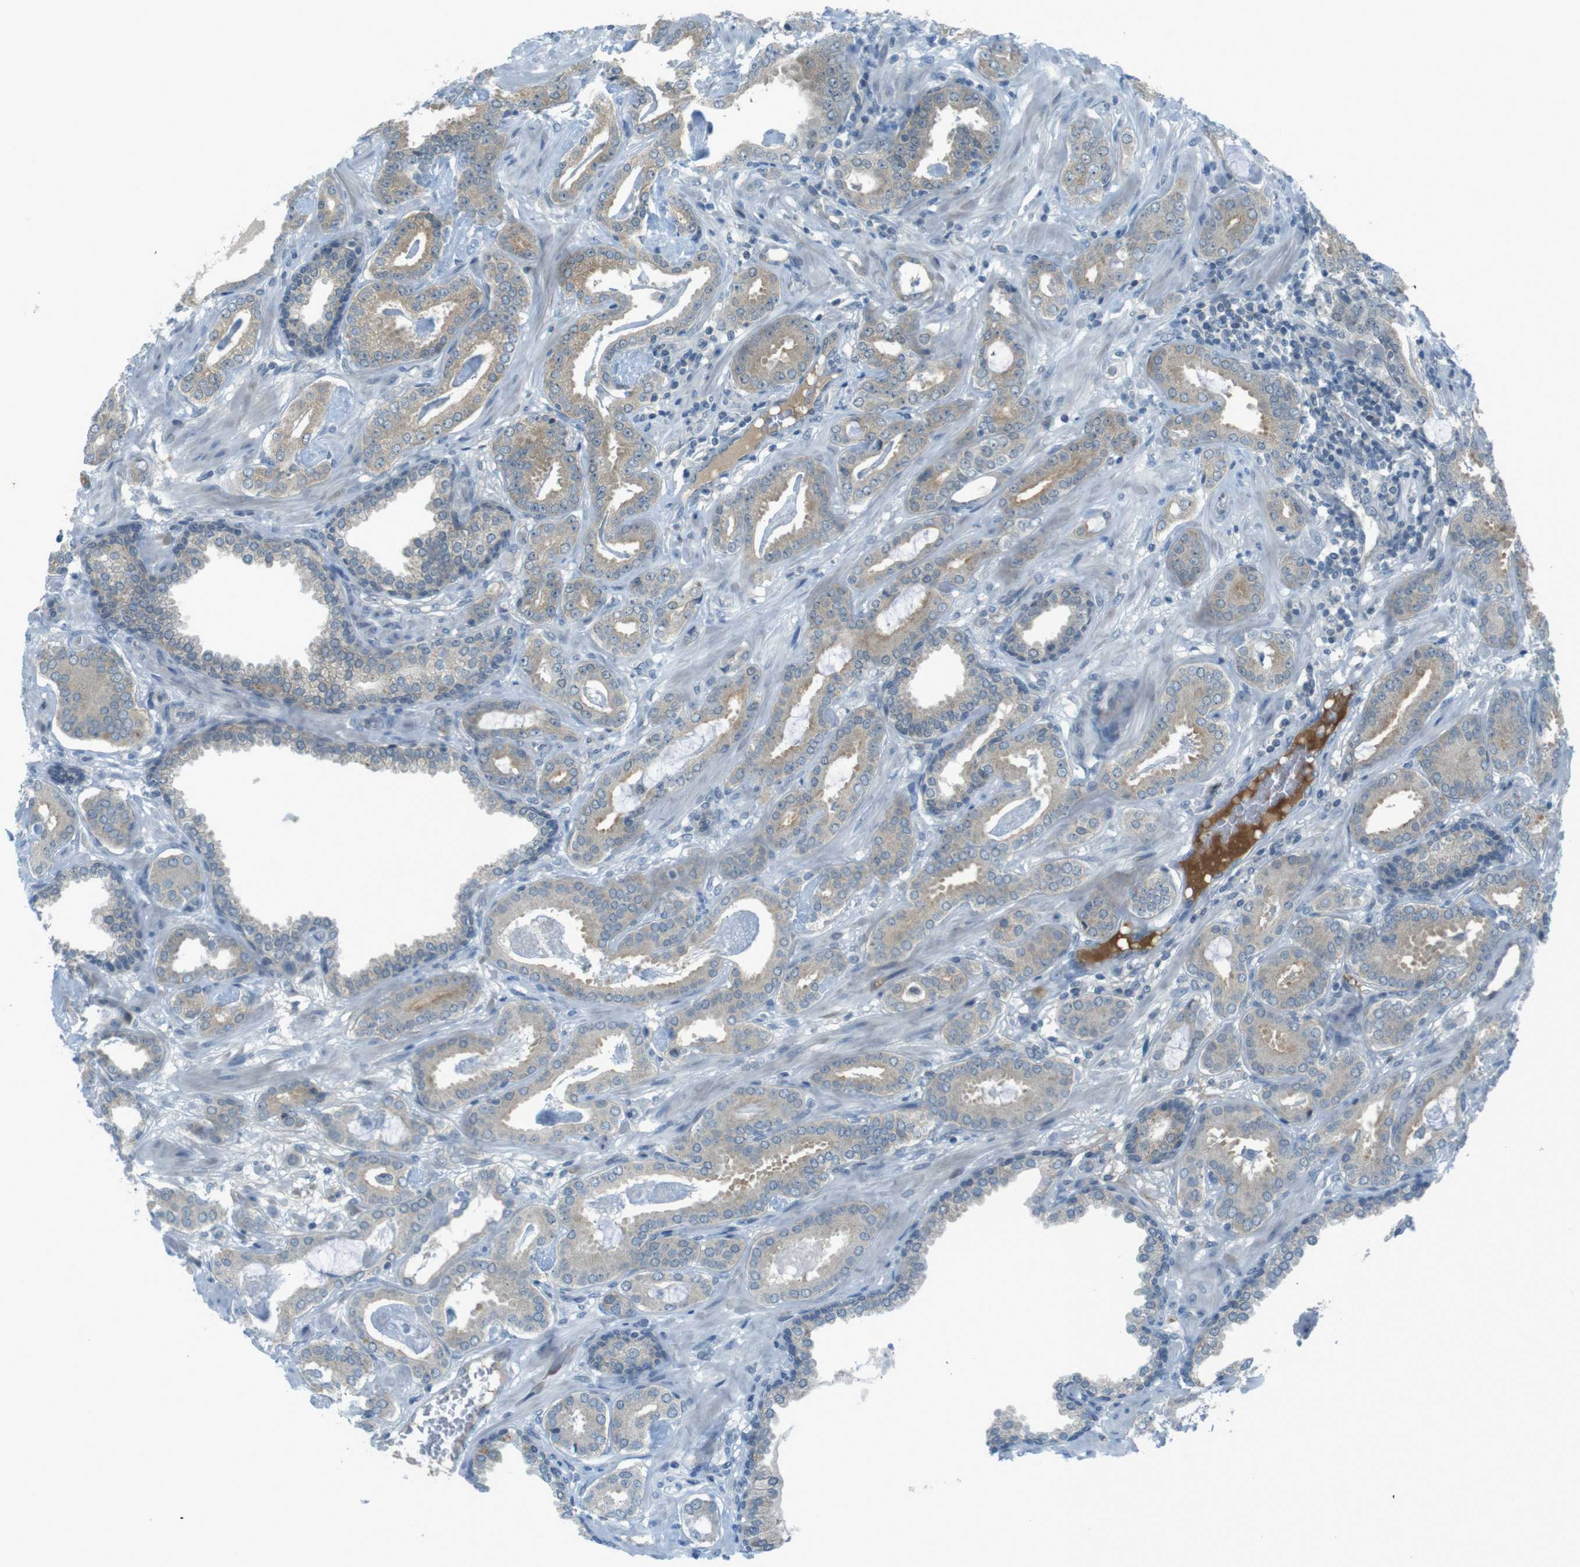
{"staining": {"intensity": "weak", "quantity": ">75%", "location": "cytoplasmic/membranous"}, "tissue": "prostate cancer", "cell_type": "Tumor cells", "image_type": "cancer", "snomed": [{"axis": "morphology", "description": "Adenocarcinoma, Low grade"}, {"axis": "topography", "description": "Prostate"}], "caption": "Immunohistochemical staining of prostate cancer (low-grade adenocarcinoma) demonstrates weak cytoplasmic/membranous protein positivity in about >75% of tumor cells.", "gene": "ZDHHC20", "patient": {"sex": "male", "age": 53}}